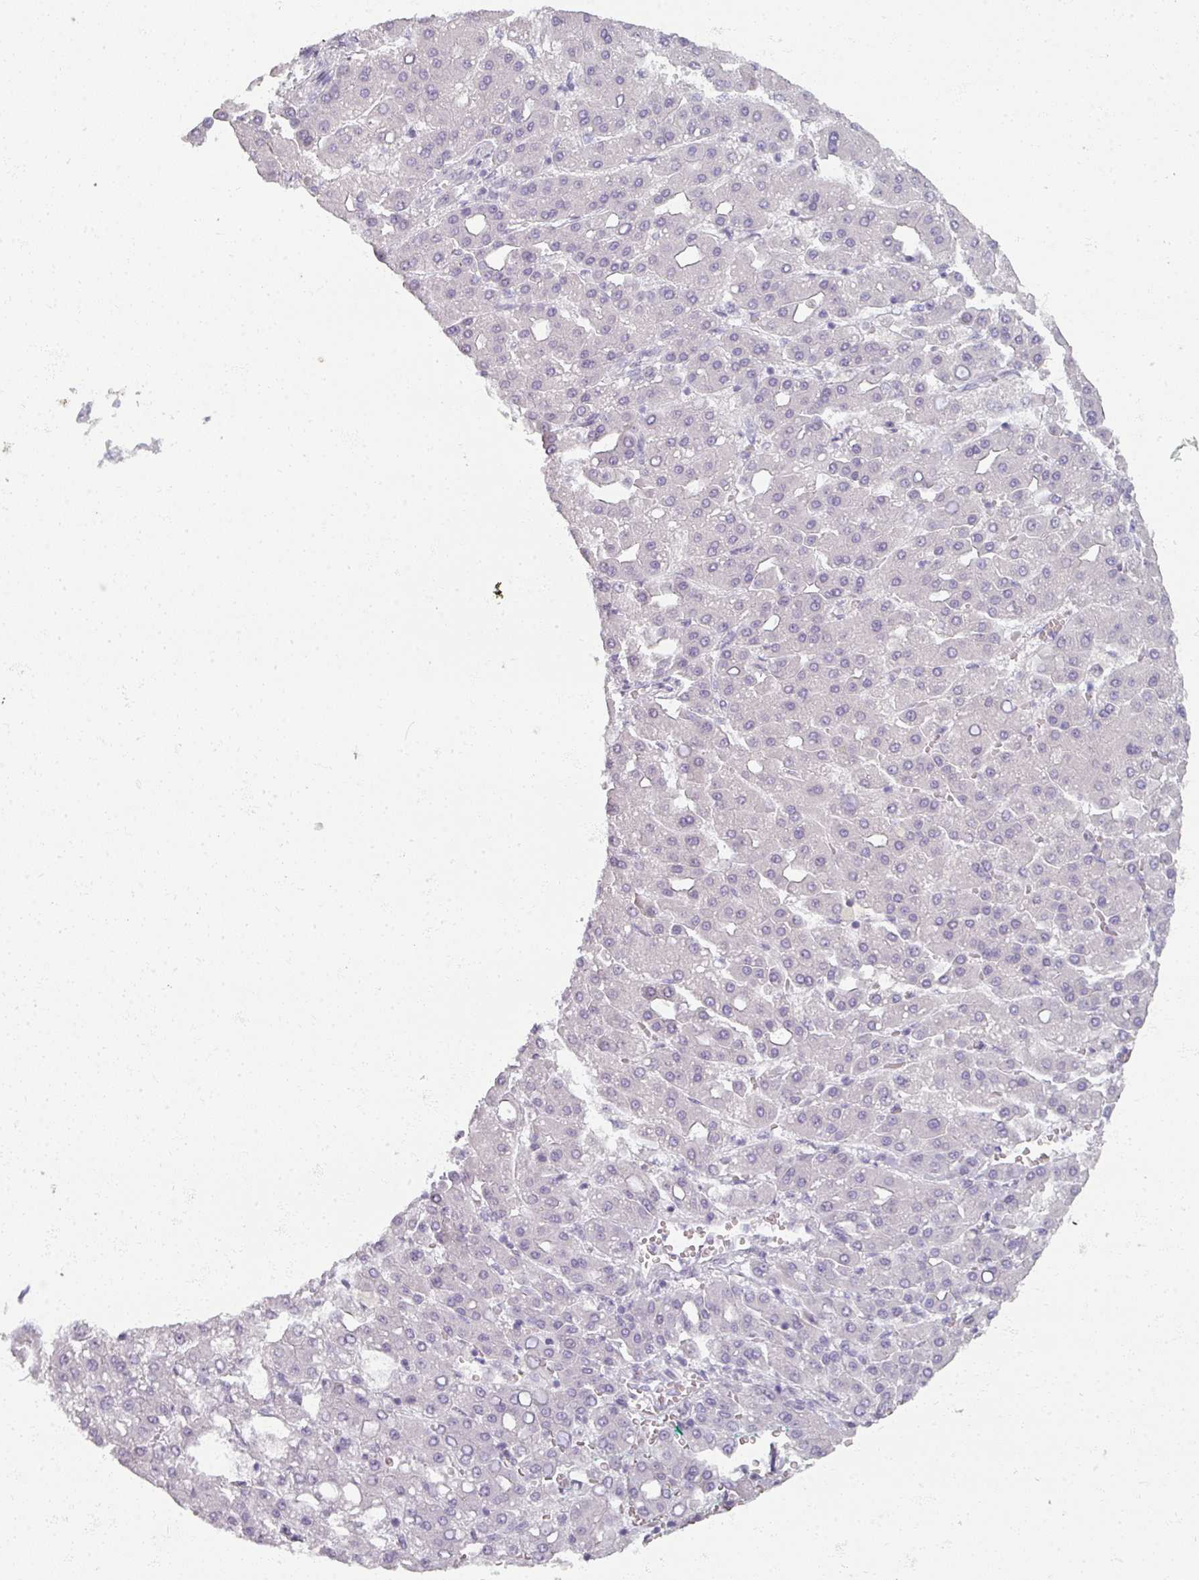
{"staining": {"intensity": "negative", "quantity": "none", "location": "none"}, "tissue": "liver cancer", "cell_type": "Tumor cells", "image_type": "cancer", "snomed": [{"axis": "morphology", "description": "Carcinoma, Hepatocellular, NOS"}, {"axis": "topography", "description": "Liver"}], "caption": "The IHC photomicrograph has no significant expression in tumor cells of hepatocellular carcinoma (liver) tissue.", "gene": "RFPL2", "patient": {"sex": "male", "age": 65}}